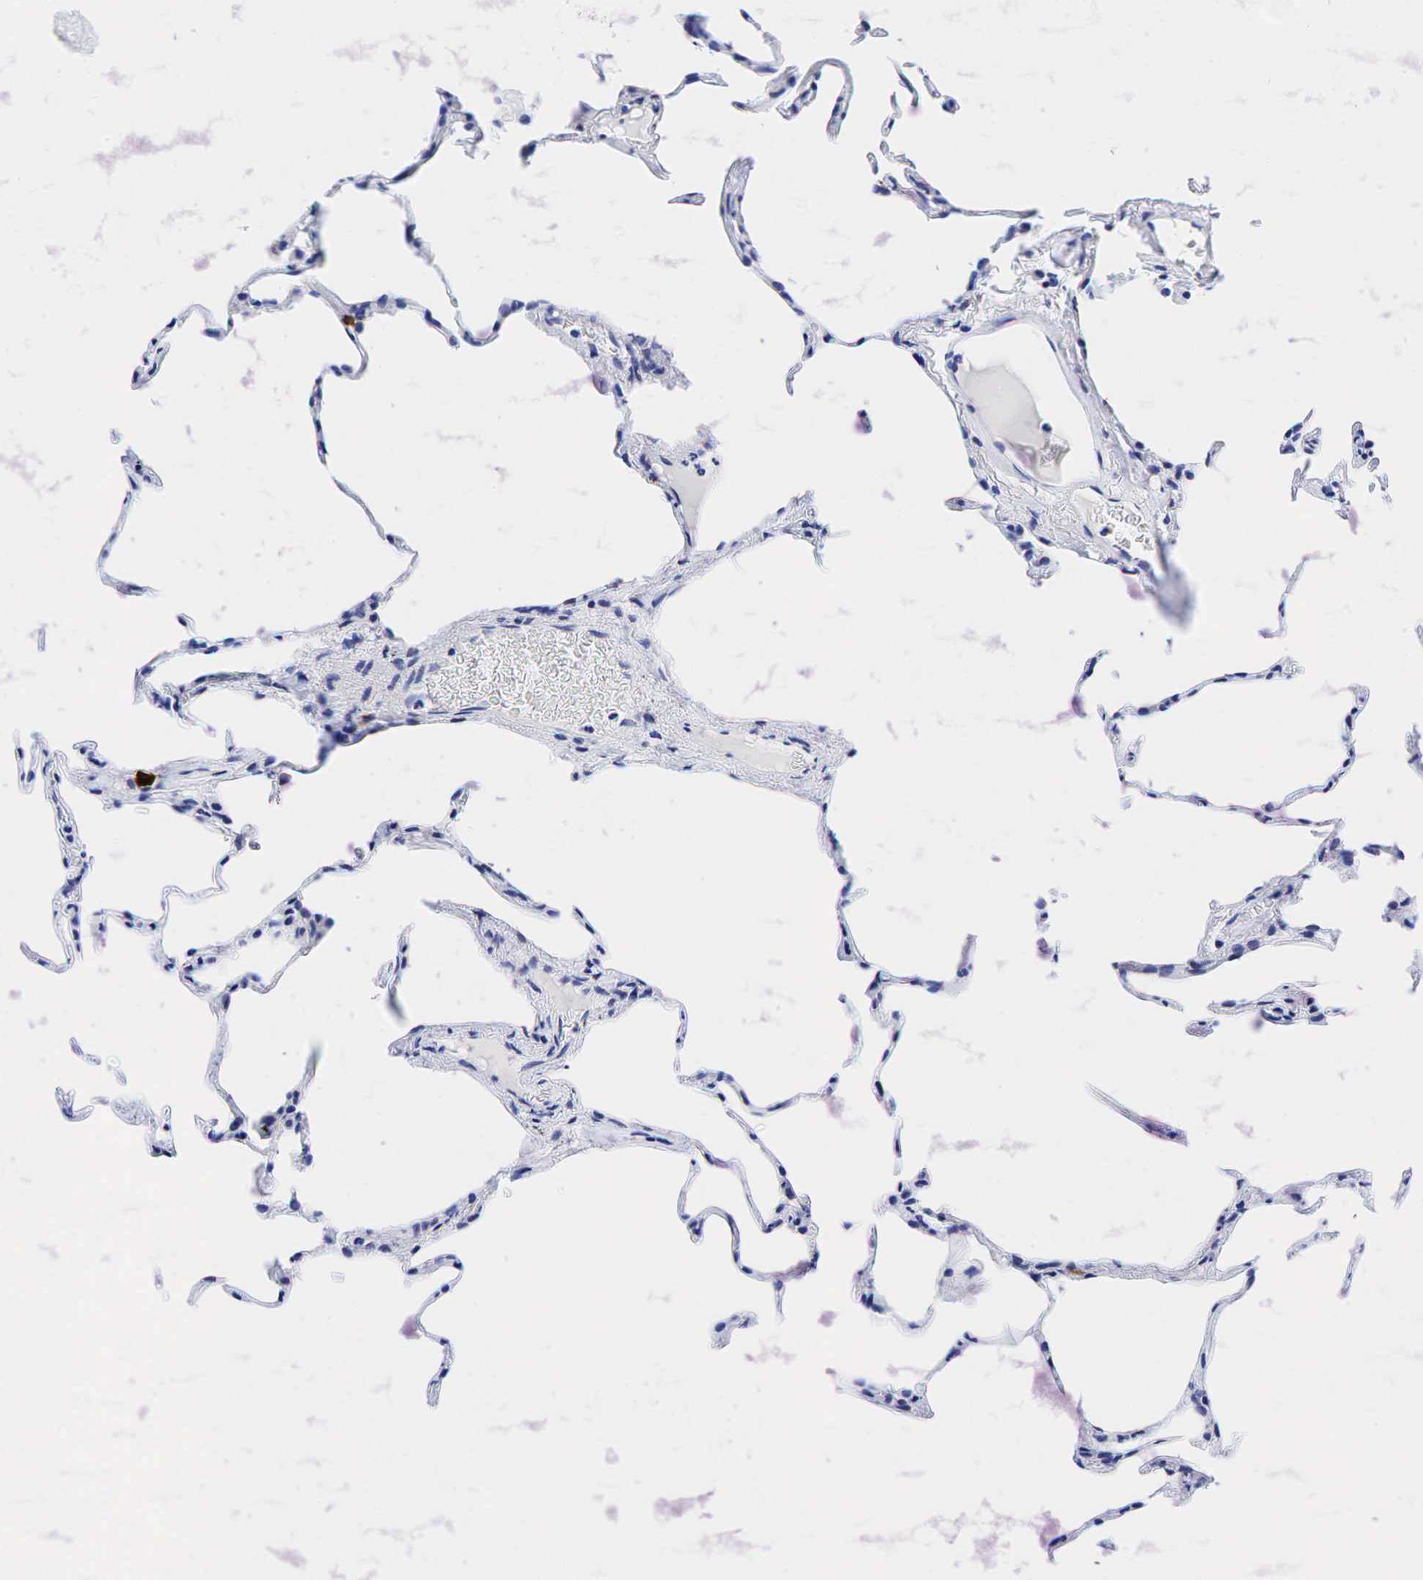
{"staining": {"intensity": "negative", "quantity": "none", "location": "none"}, "tissue": "lung", "cell_type": "Alveolar cells", "image_type": "normal", "snomed": [{"axis": "morphology", "description": "Normal tissue, NOS"}, {"axis": "topography", "description": "Lung"}], "caption": "High magnification brightfield microscopy of benign lung stained with DAB (brown) and counterstained with hematoxylin (blue): alveolar cells show no significant staining. (DAB (3,3'-diaminobenzidine) IHC, high magnification).", "gene": "CD79A", "patient": {"sex": "female", "age": 75}}